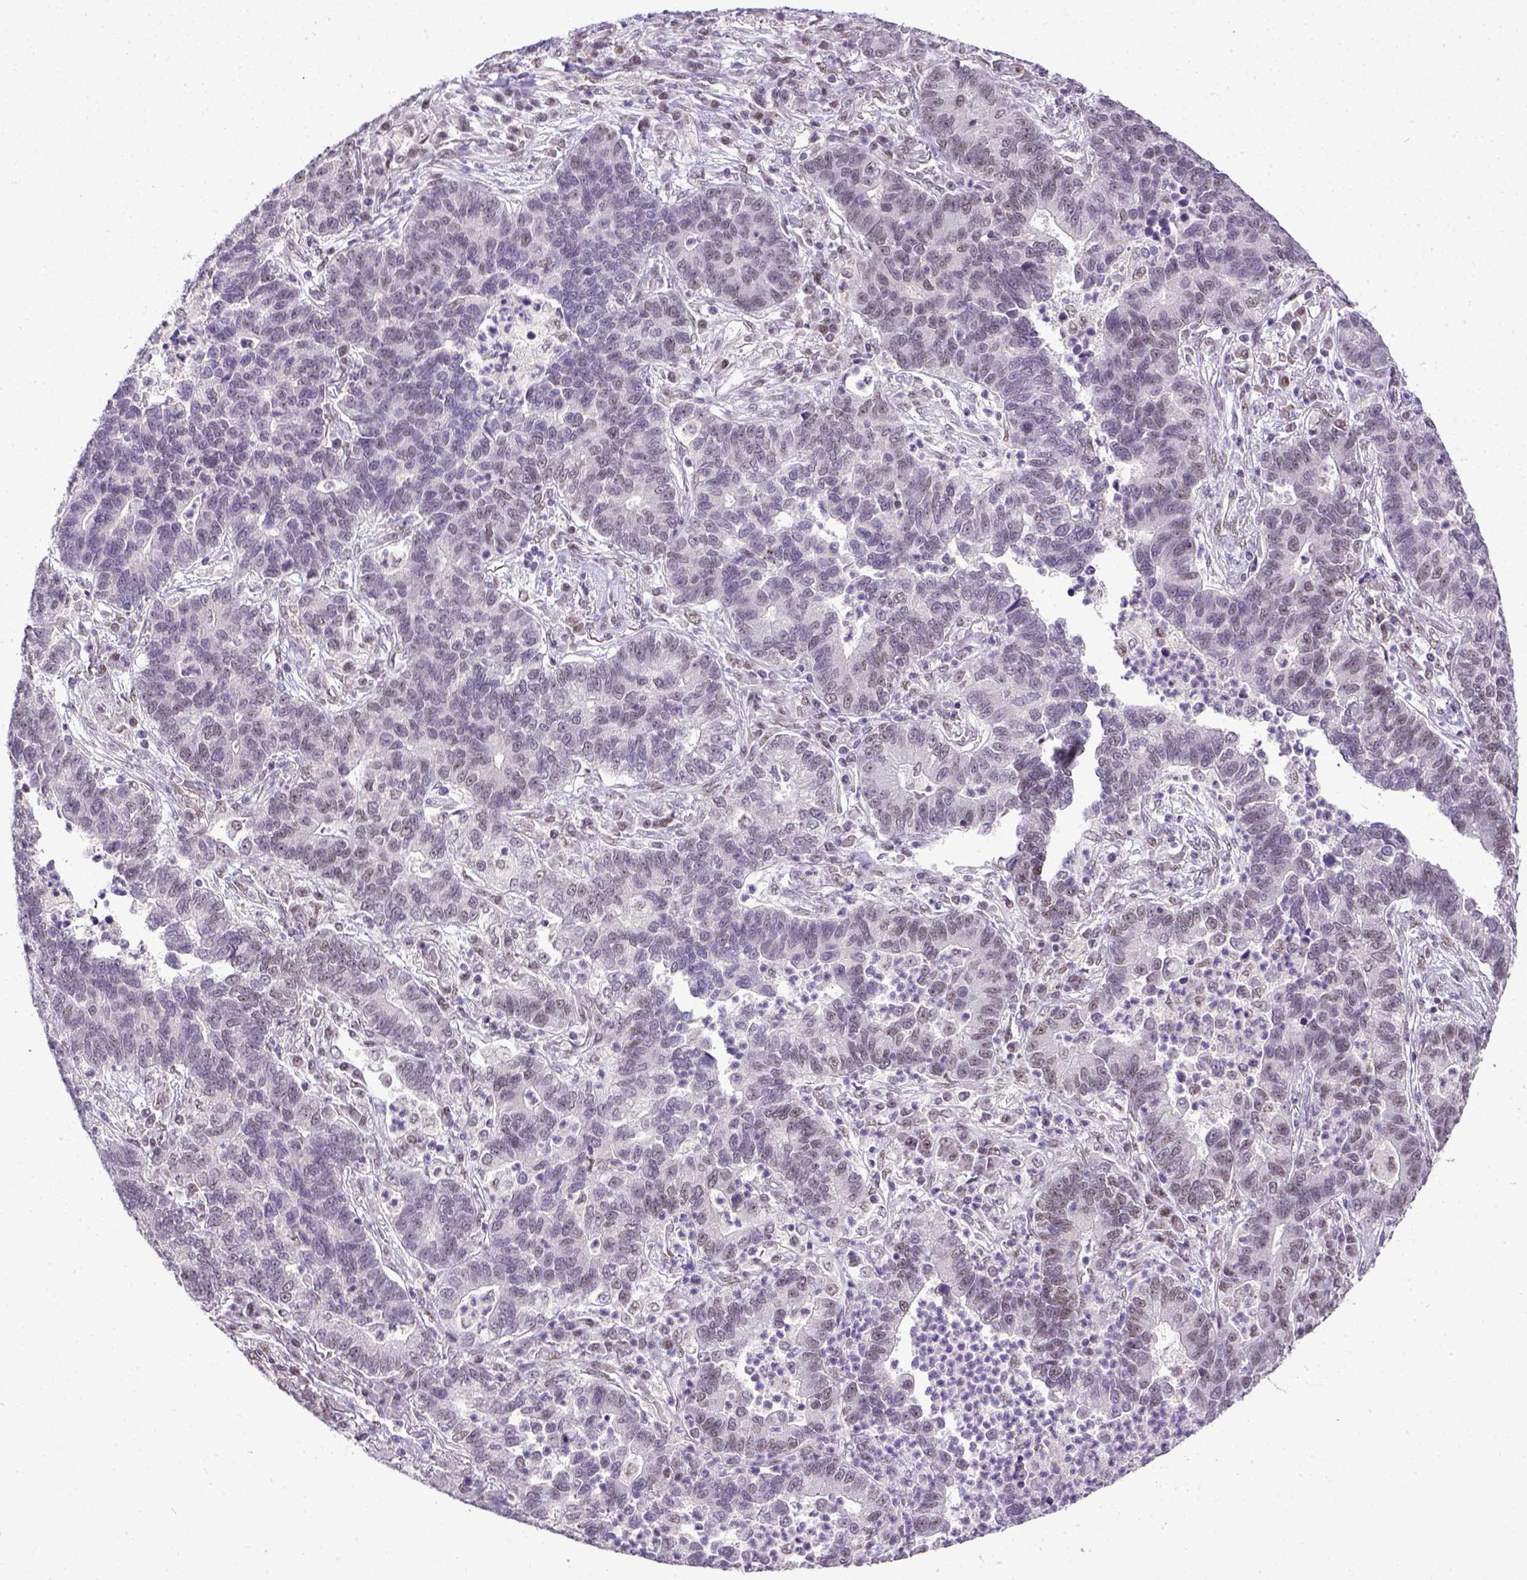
{"staining": {"intensity": "negative", "quantity": "none", "location": "none"}, "tissue": "lung cancer", "cell_type": "Tumor cells", "image_type": "cancer", "snomed": [{"axis": "morphology", "description": "Adenocarcinoma, NOS"}, {"axis": "topography", "description": "Lung"}], "caption": "A high-resolution photomicrograph shows IHC staining of lung adenocarcinoma, which reveals no significant expression in tumor cells. (DAB (3,3'-diaminobenzidine) immunohistochemistry (IHC), high magnification).", "gene": "ERCC1", "patient": {"sex": "female", "age": 57}}